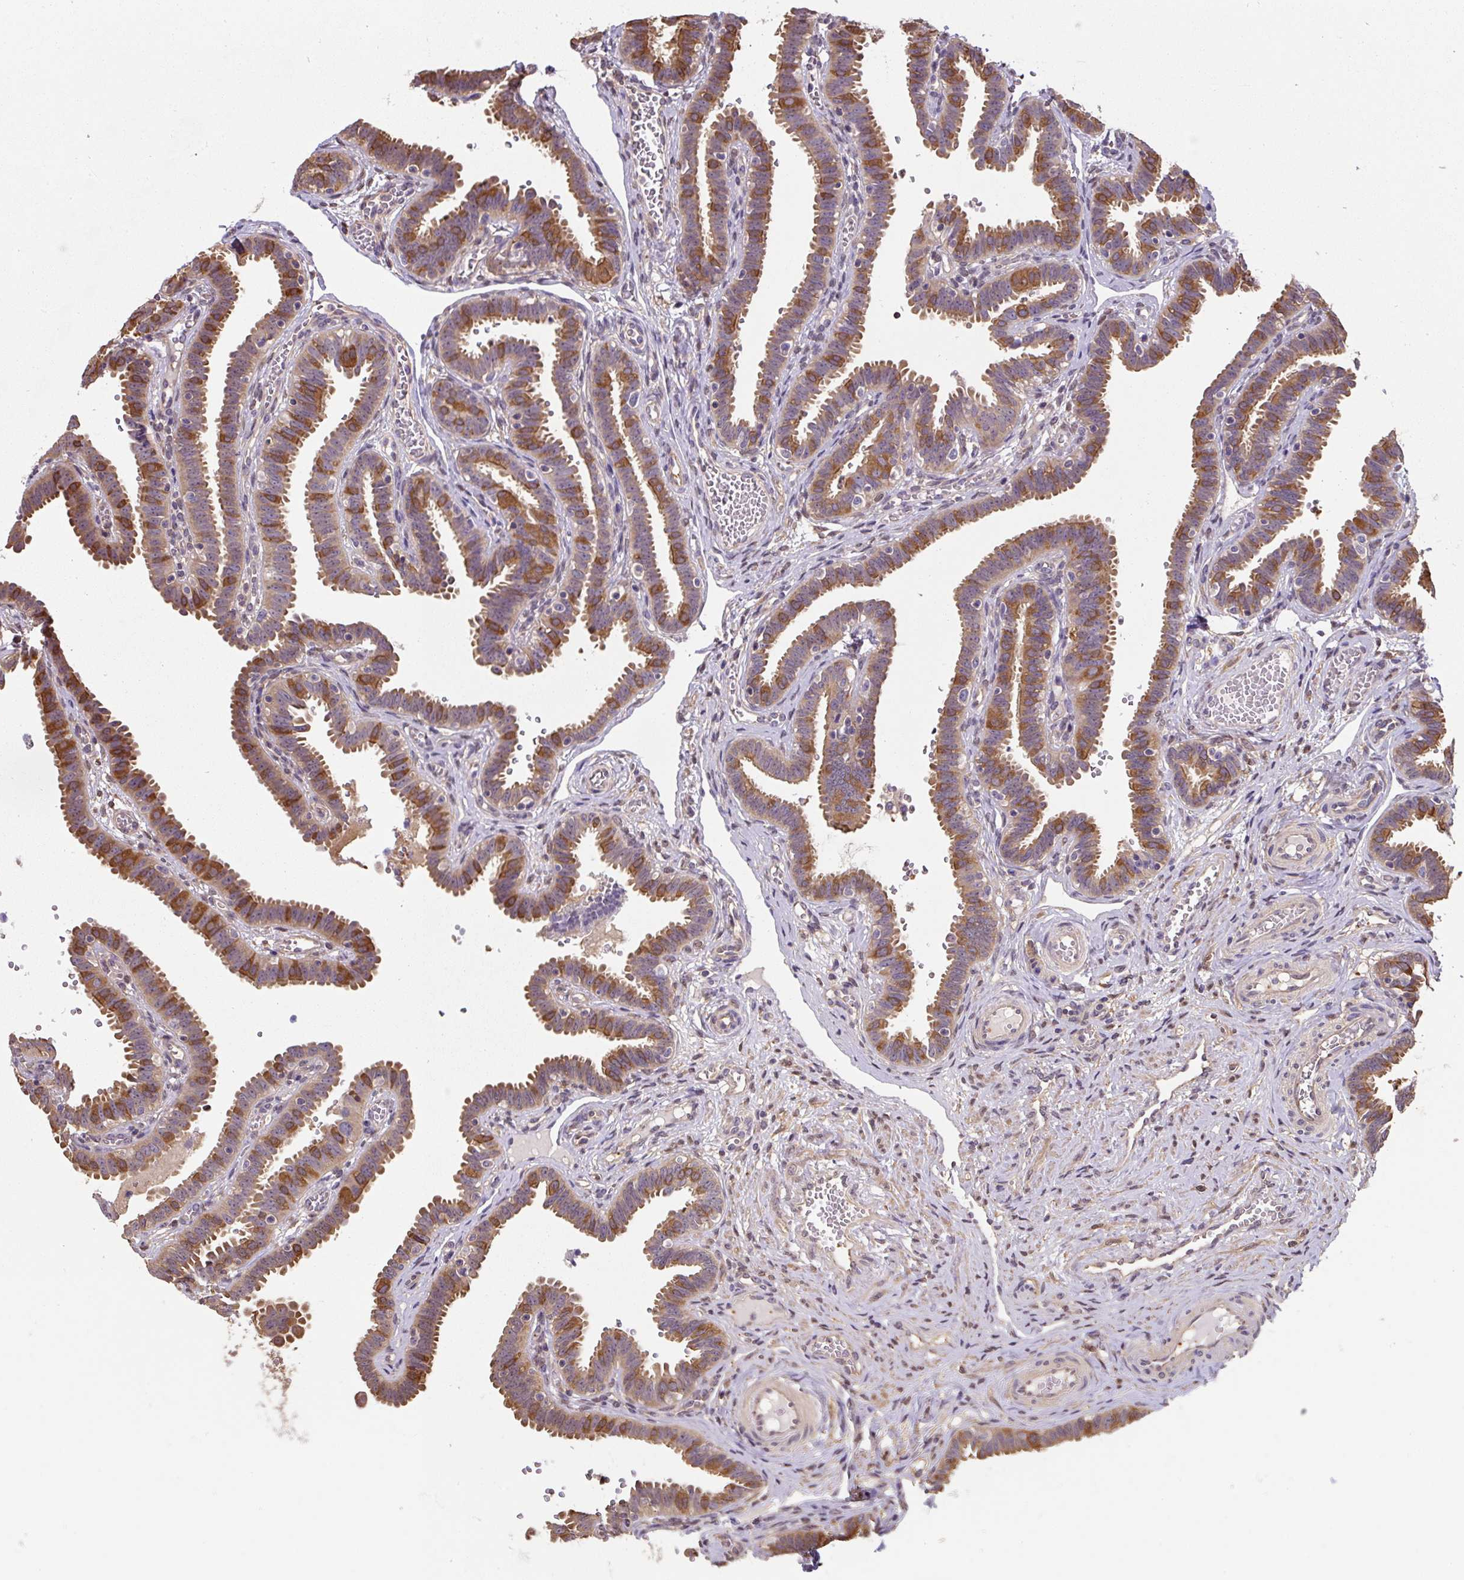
{"staining": {"intensity": "strong", "quantity": ">75%", "location": "cytoplasmic/membranous"}, "tissue": "fallopian tube", "cell_type": "Glandular cells", "image_type": "normal", "snomed": [{"axis": "morphology", "description": "Normal tissue, NOS"}, {"axis": "topography", "description": "Fallopian tube"}], "caption": "Glandular cells show high levels of strong cytoplasmic/membranous expression in approximately >75% of cells in unremarkable fallopian tube.", "gene": "ST13", "patient": {"sex": "female", "age": 37}}